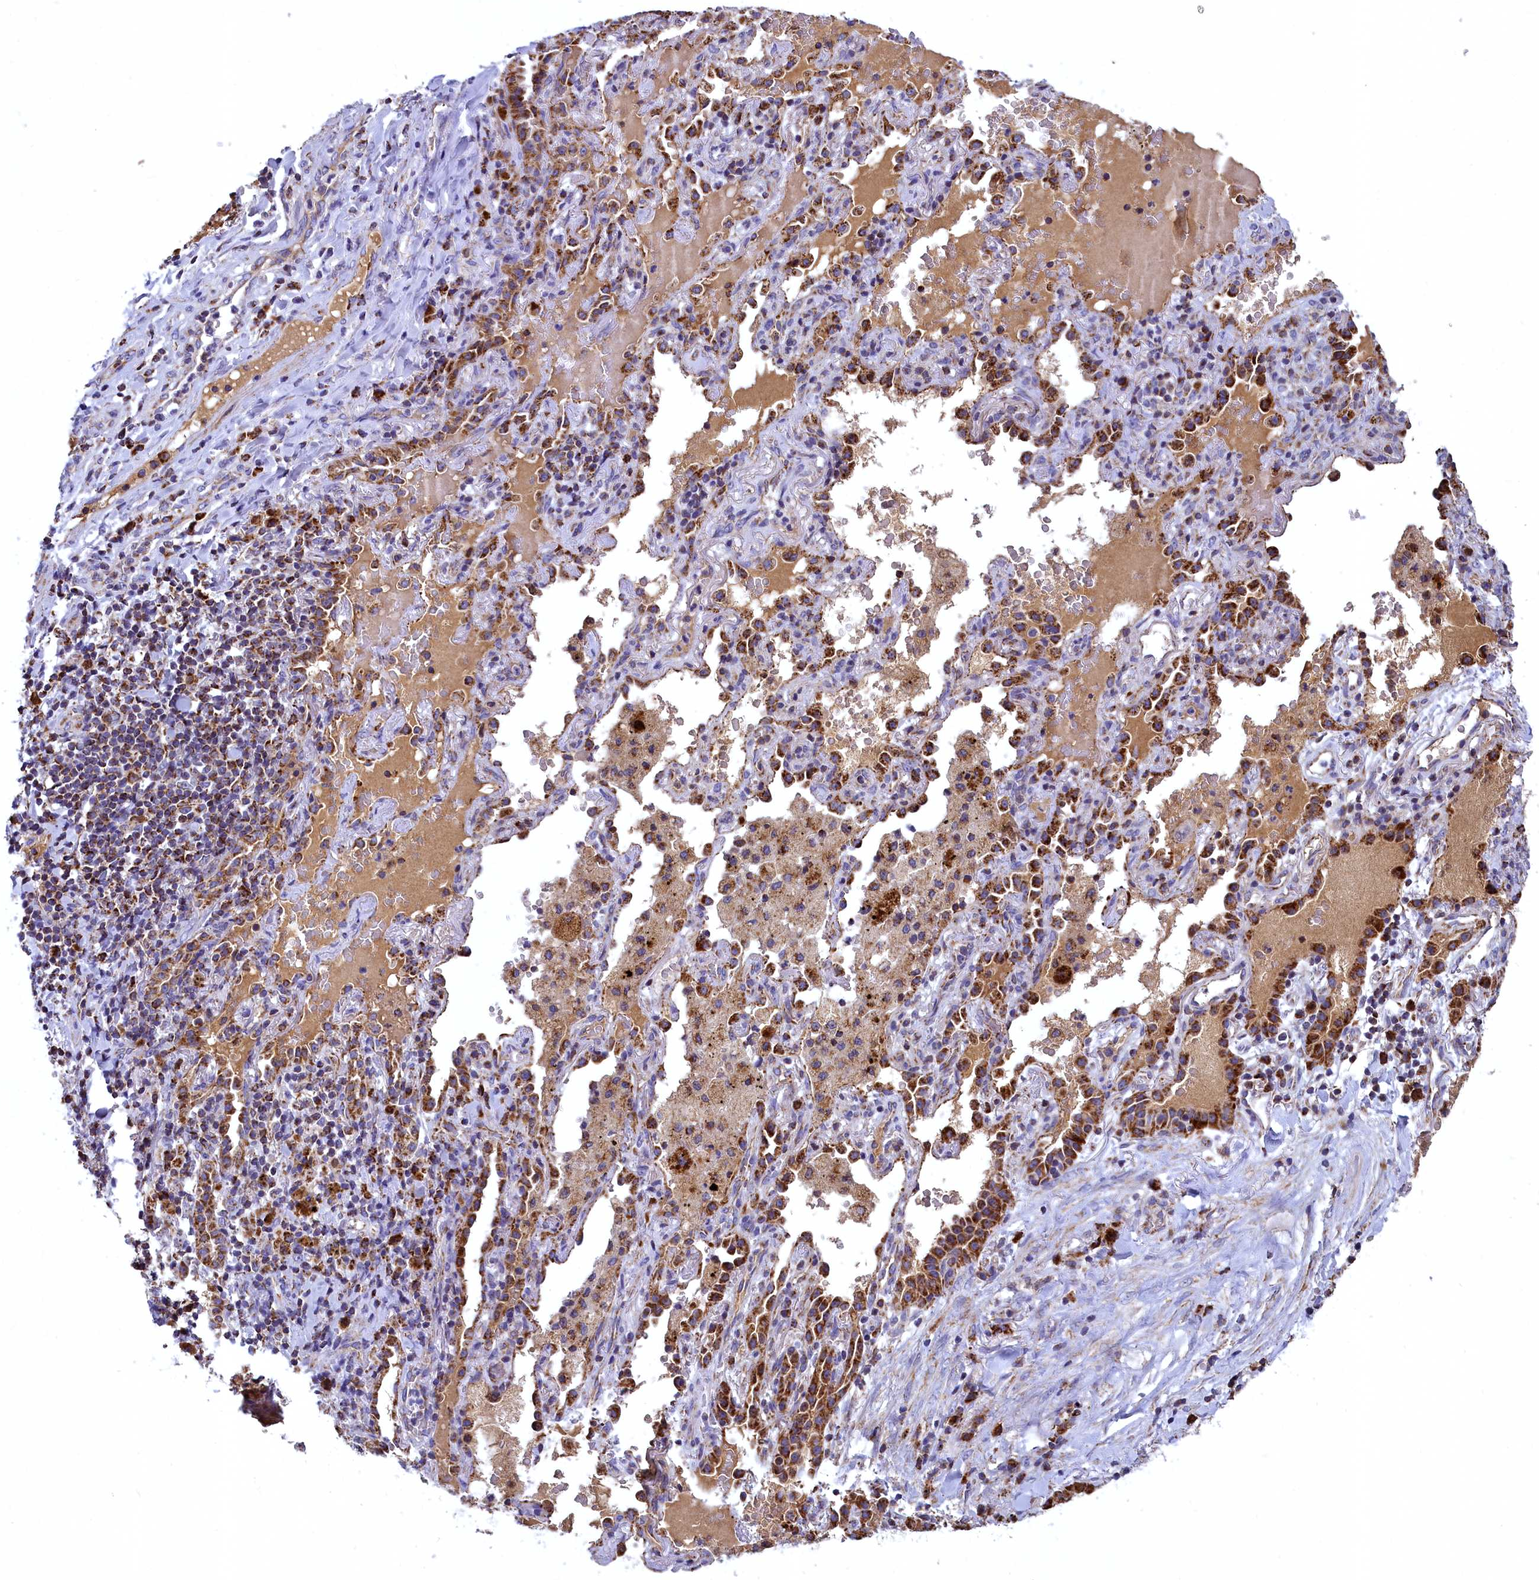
{"staining": {"intensity": "strong", "quantity": ">75%", "location": "cytoplasmic/membranous"}, "tissue": "lung cancer", "cell_type": "Tumor cells", "image_type": "cancer", "snomed": [{"axis": "morphology", "description": "Squamous cell carcinoma, NOS"}, {"axis": "topography", "description": "Lung"}], "caption": "Immunohistochemical staining of lung cancer (squamous cell carcinoma) demonstrates high levels of strong cytoplasmic/membranous positivity in about >75% of tumor cells.", "gene": "COX17", "patient": {"sex": "female", "age": 63}}